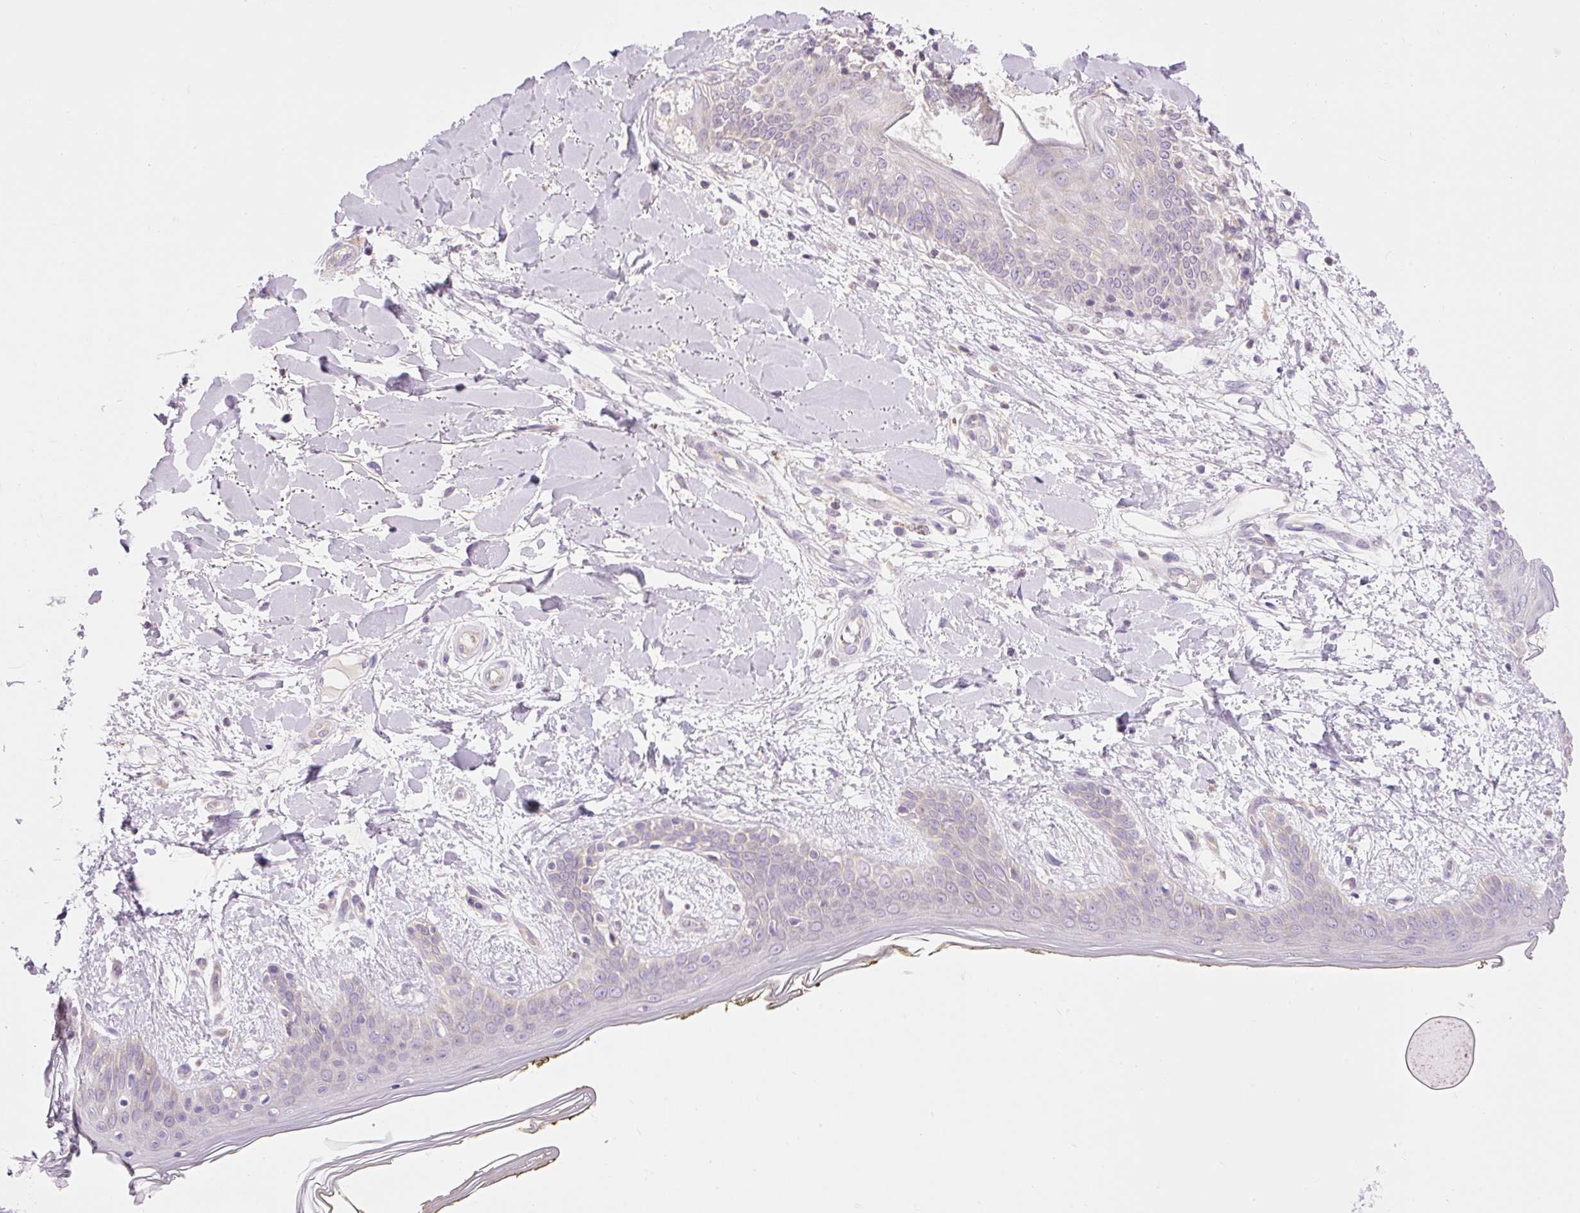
{"staining": {"intensity": "negative", "quantity": "none", "location": "none"}, "tissue": "skin", "cell_type": "Fibroblasts", "image_type": "normal", "snomed": [{"axis": "morphology", "description": "Normal tissue, NOS"}, {"axis": "topography", "description": "Skin"}], "caption": "IHC of unremarkable human skin displays no staining in fibroblasts.", "gene": "IMMT", "patient": {"sex": "female", "age": 34}}